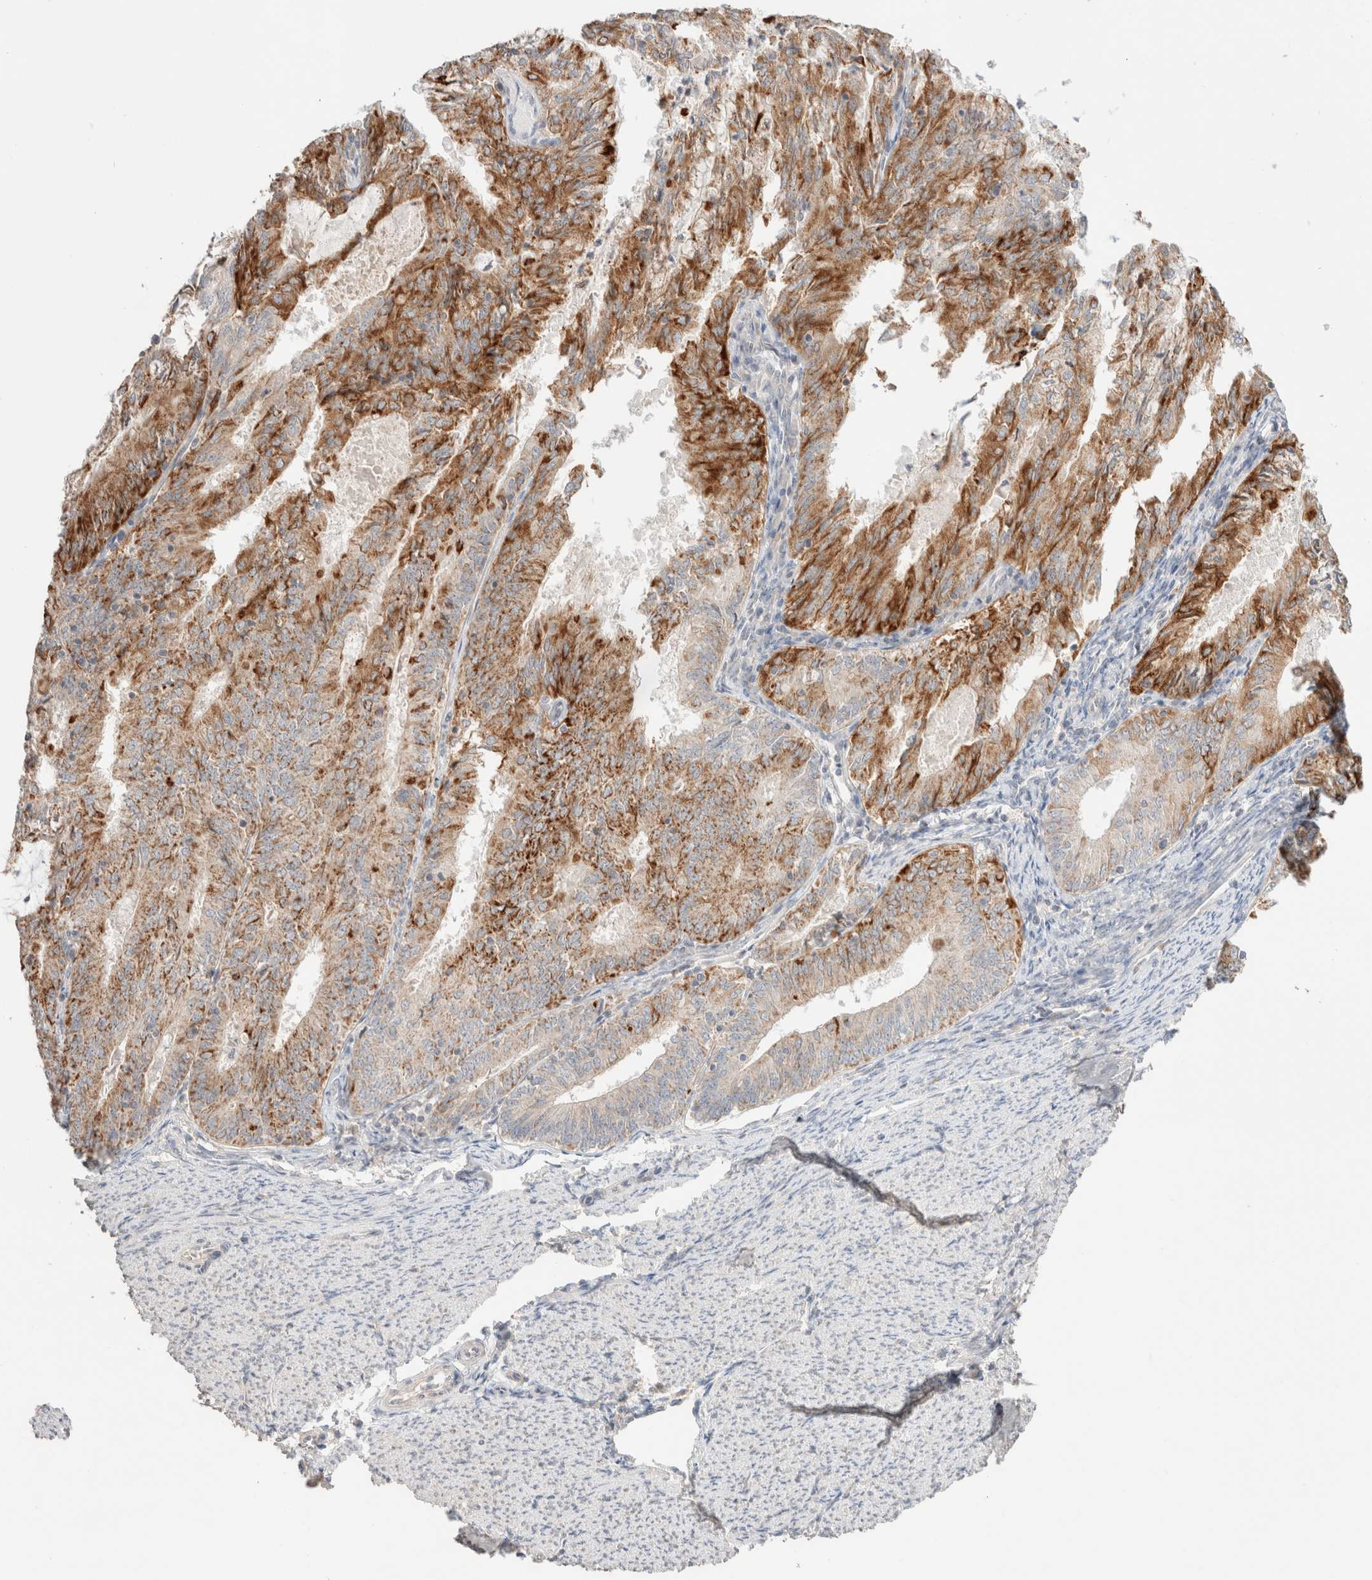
{"staining": {"intensity": "strong", "quantity": ">75%", "location": "cytoplasmic/membranous"}, "tissue": "endometrial cancer", "cell_type": "Tumor cells", "image_type": "cancer", "snomed": [{"axis": "morphology", "description": "Adenocarcinoma, NOS"}, {"axis": "topography", "description": "Endometrium"}], "caption": "Protein staining reveals strong cytoplasmic/membranous staining in about >75% of tumor cells in adenocarcinoma (endometrial).", "gene": "TRIM41", "patient": {"sex": "female", "age": 57}}